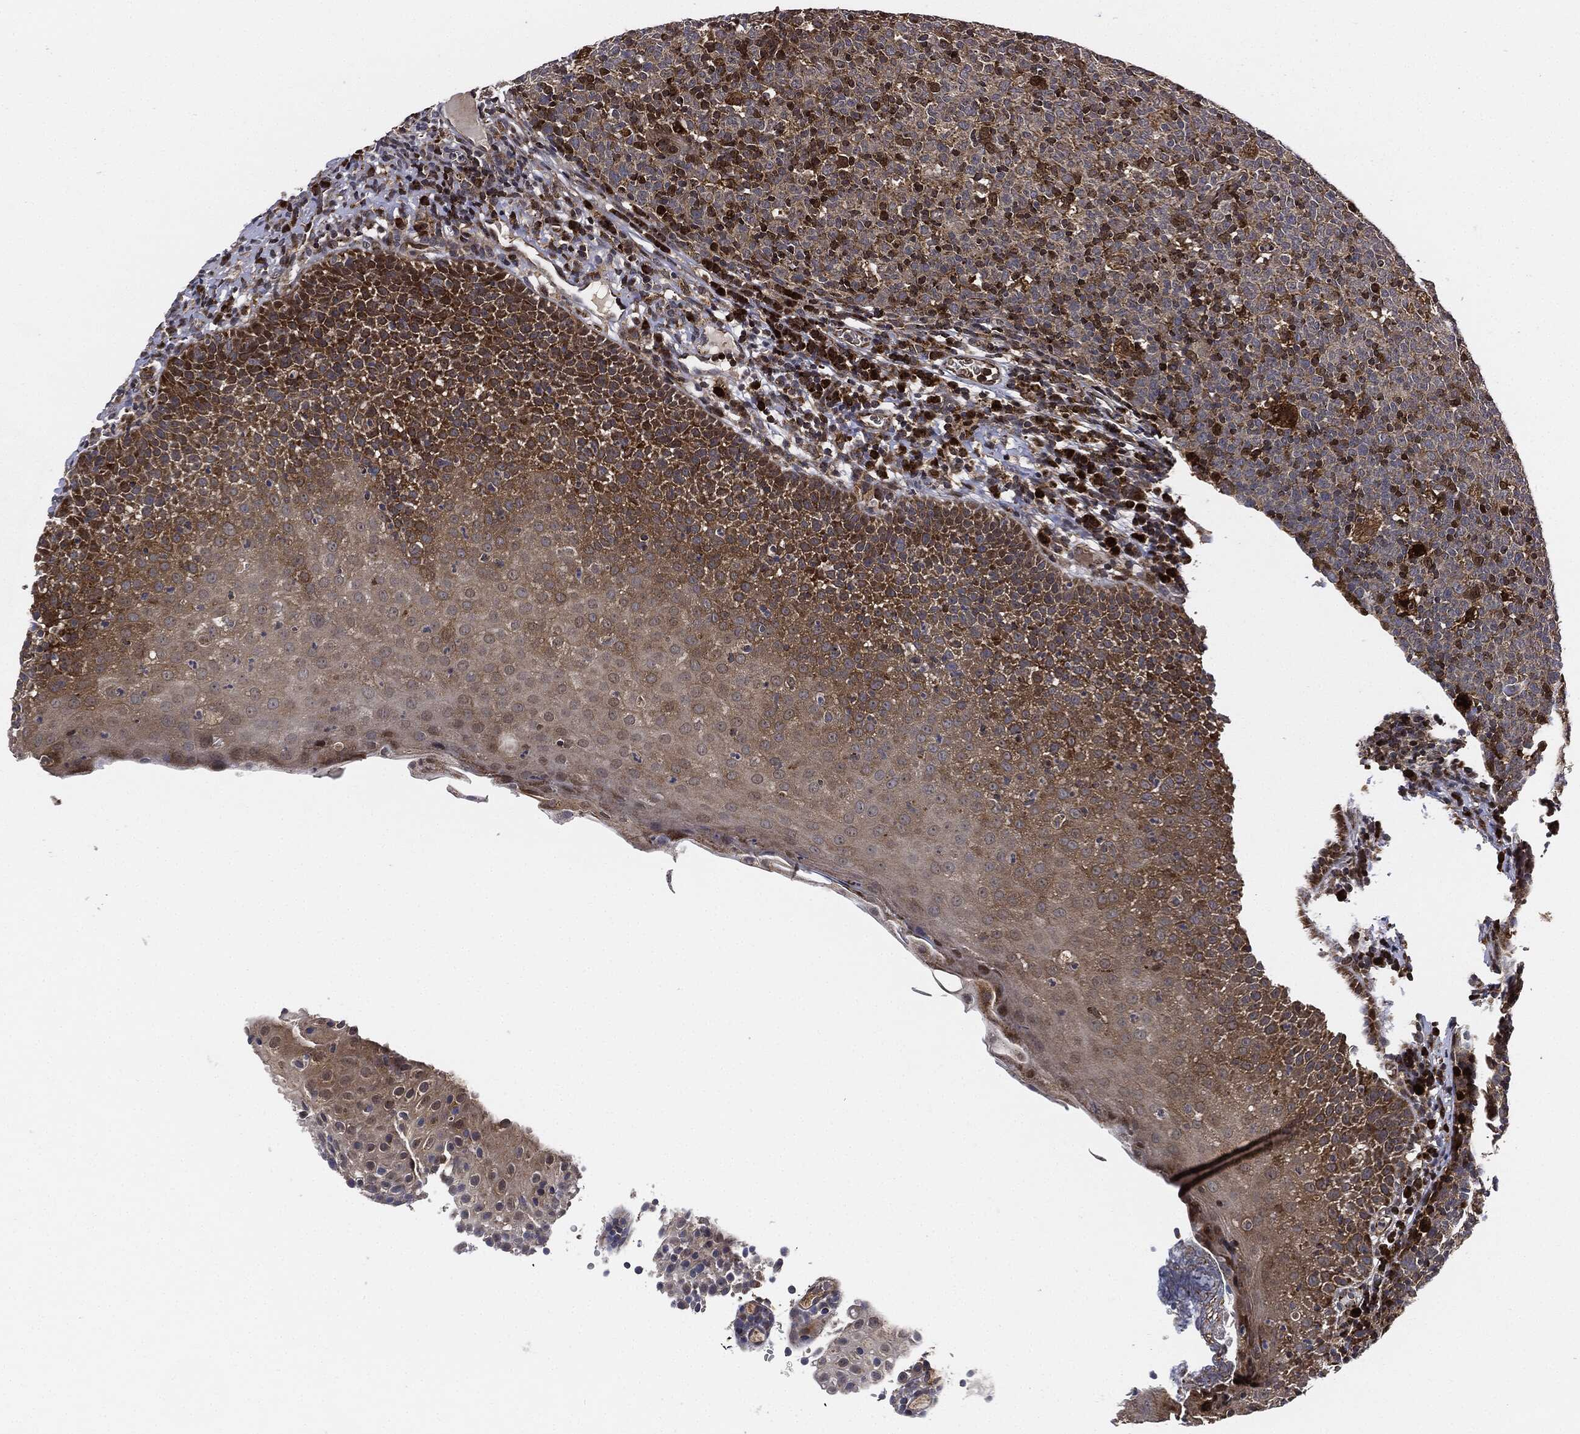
{"staining": {"intensity": "moderate", "quantity": "<25%", "location": "cytoplasmic/membranous"}, "tissue": "tonsil", "cell_type": "Germinal center cells", "image_type": "normal", "snomed": [{"axis": "morphology", "description": "Normal tissue, NOS"}, {"axis": "topography", "description": "Tonsil"}], "caption": "The immunohistochemical stain highlights moderate cytoplasmic/membranous staining in germinal center cells of normal tonsil. The staining was performed using DAB to visualize the protein expression in brown, while the nuclei were stained in blue with hematoxylin (Magnification: 20x).", "gene": "RNASEL", "patient": {"sex": "female", "age": 5}}